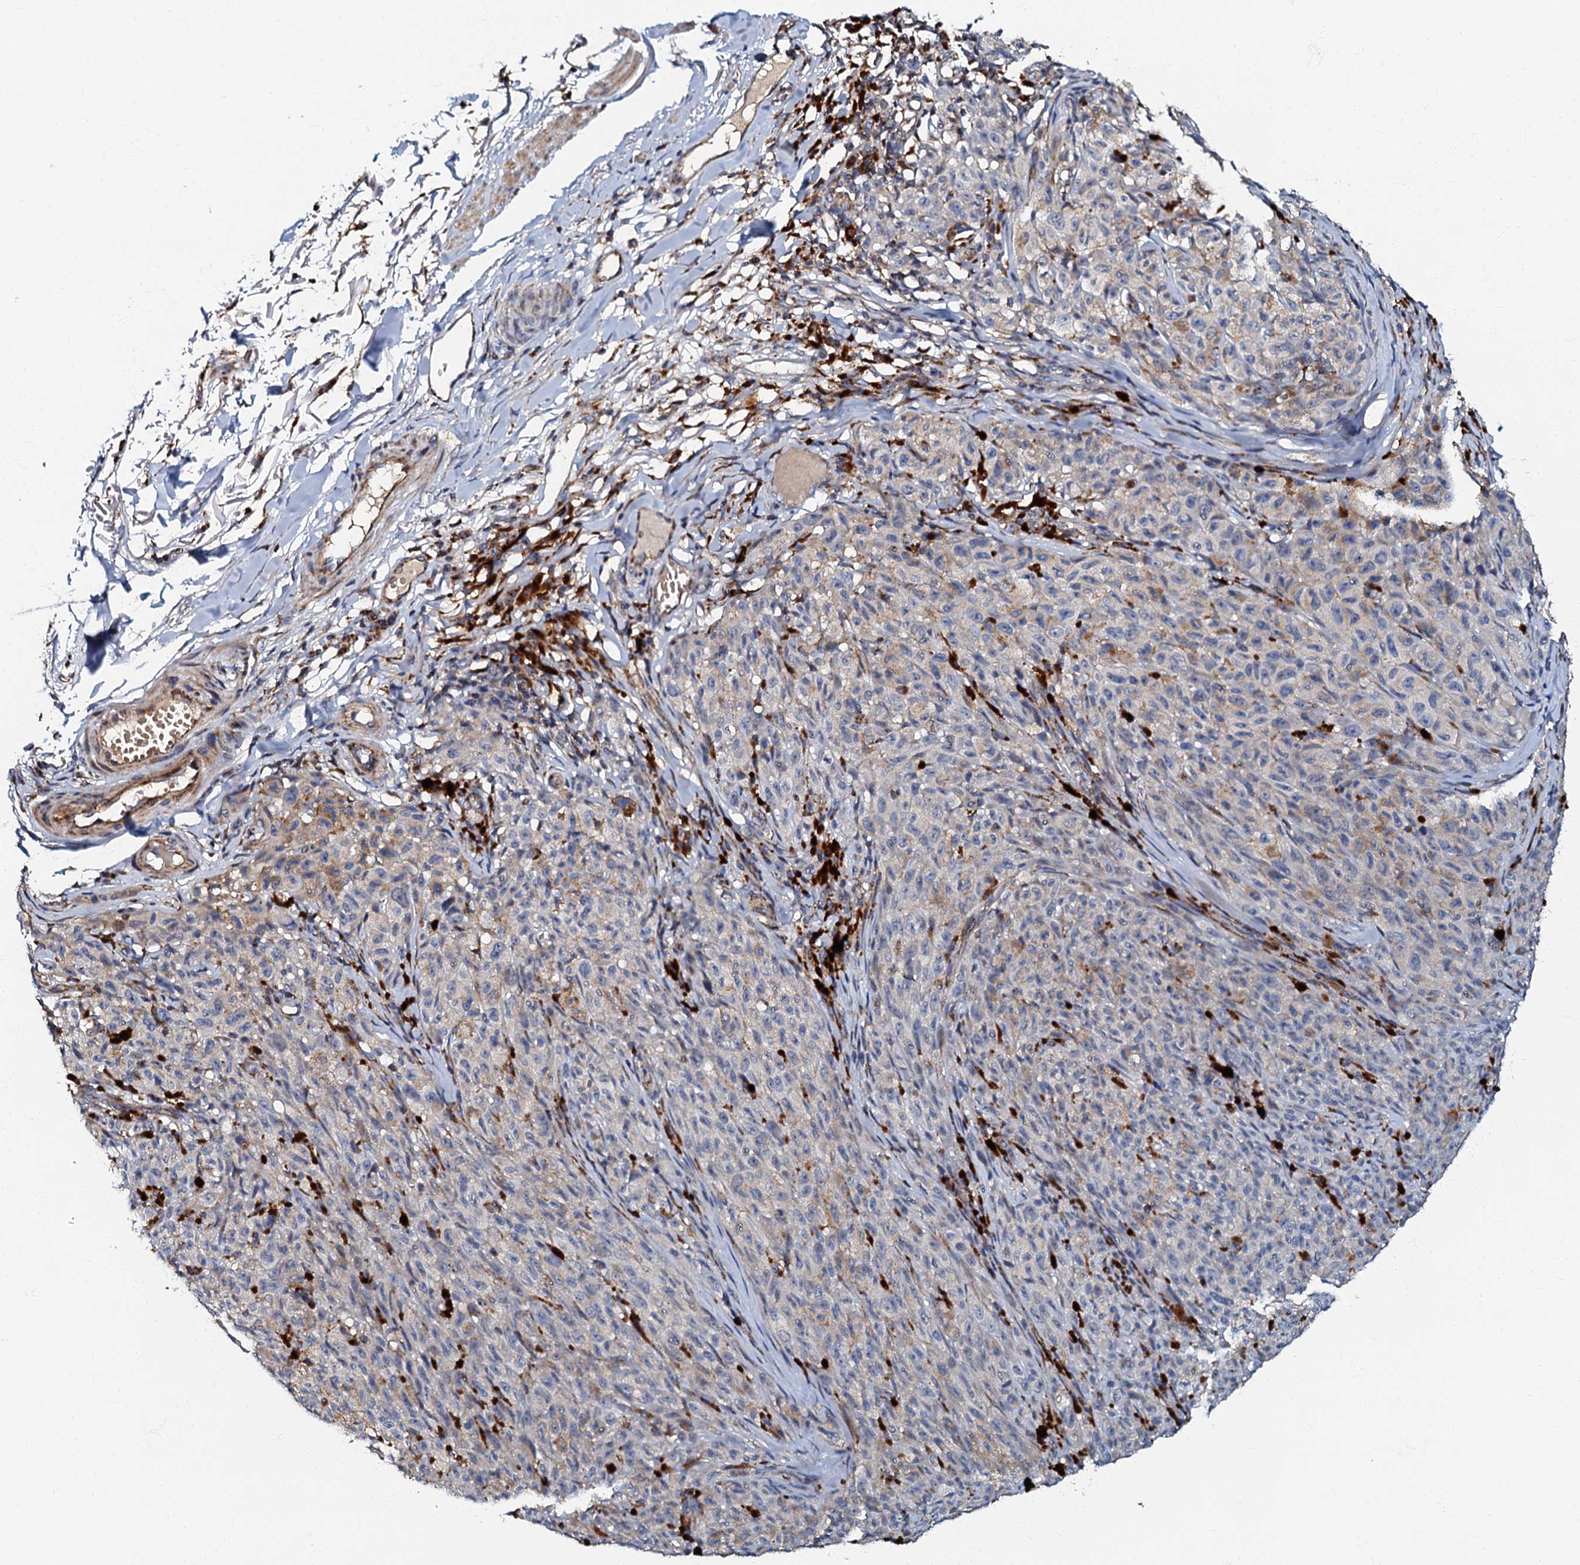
{"staining": {"intensity": "negative", "quantity": "none", "location": "none"}, "tissue": "melanoma", "cell_type": "Tumor cells", "image_type": "cancer", "snomed": [{"axis": "morphology", "description": "Malignant melanoma, NOS"}, {"axis": "topography", "description": "Skin"}], "caption": "Tumor cells are negative for brown protein staining in melanoma. Brightfield microscopy of IHC stained with DAB (brown) and hematoxylin (blue), captured at high magnification.", "gene": "NDUFA12", "patient": {"sex": "female", "age": 82}}